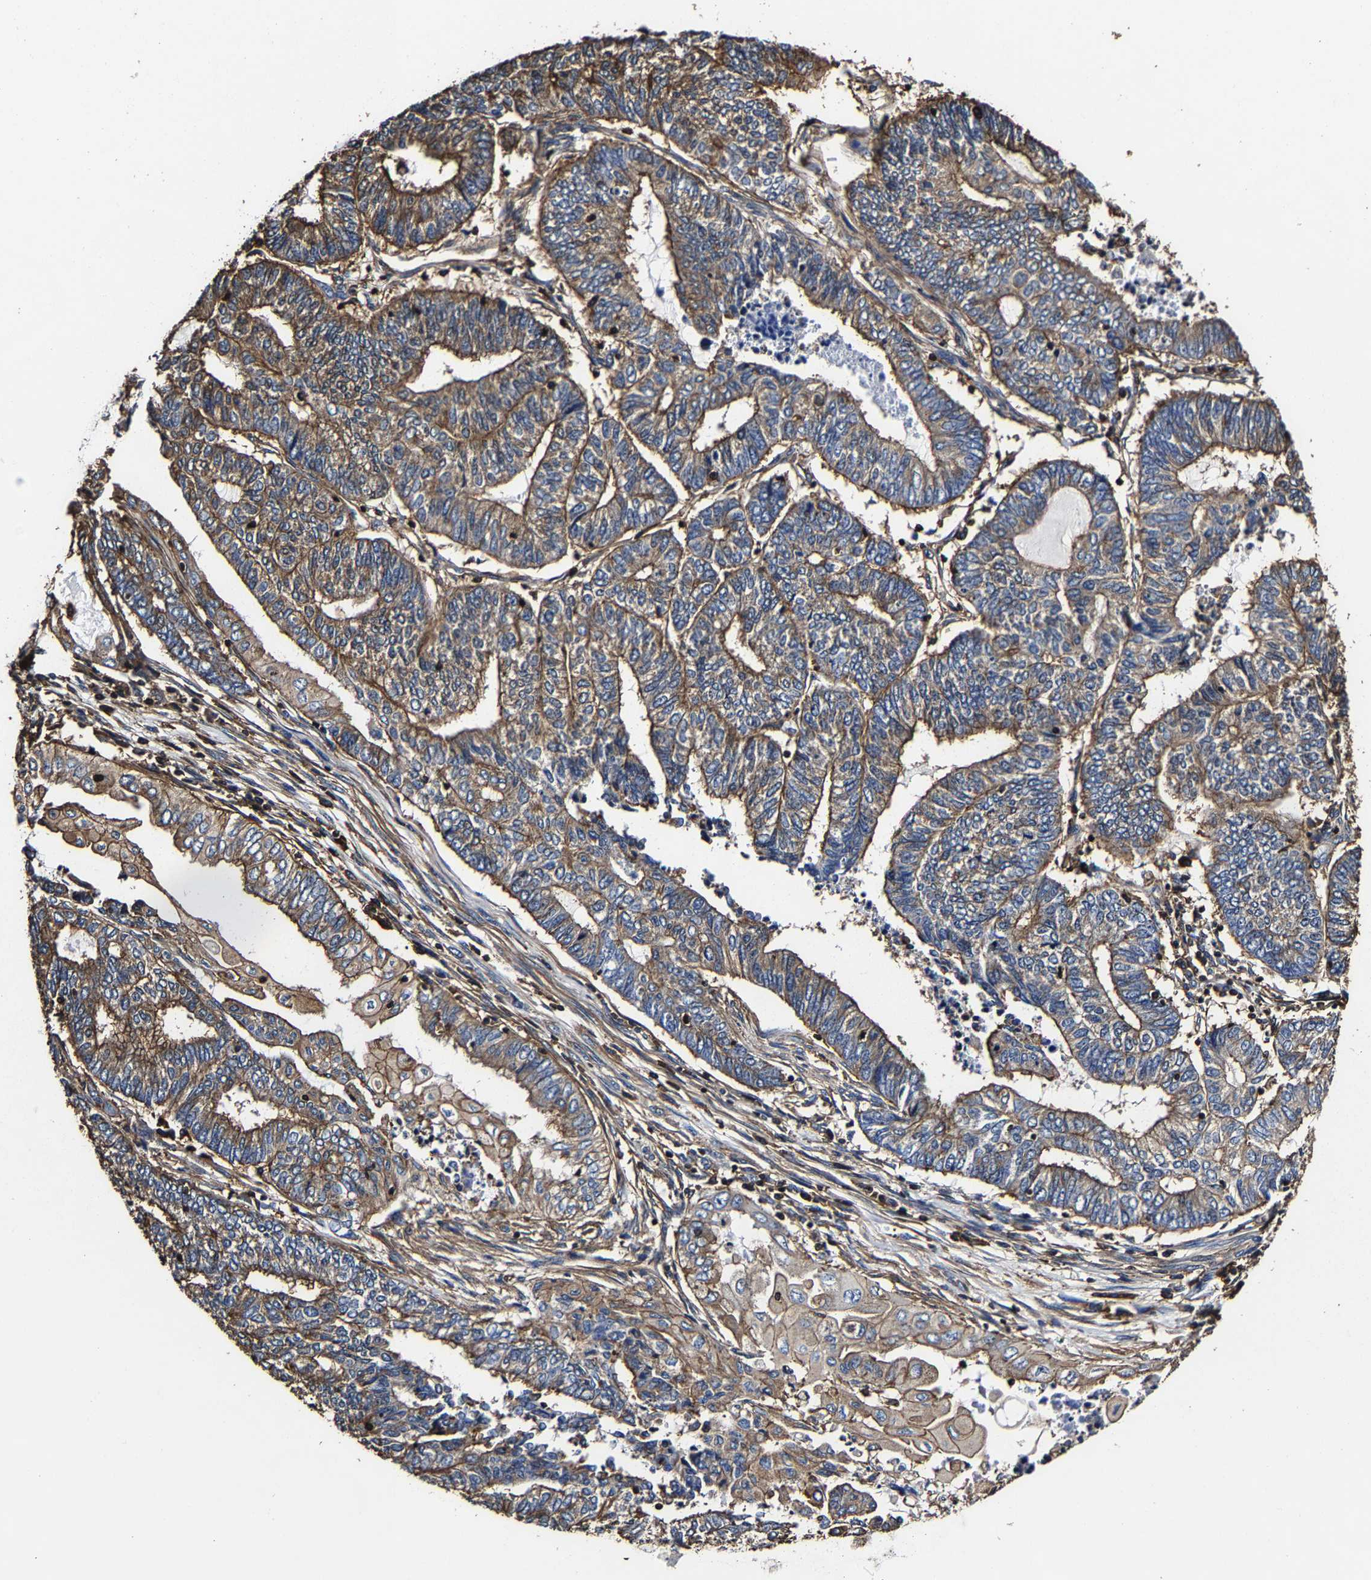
{"staining": {"intensity": "moderate", "quantity": ">75%", "location": "cytoplasmic/membranous"}, "tissue": "endometrial cancer", "cell_type": "Tumor cells", "image_type": "cancer", "snomed": [{"axis": "morphology", "description": "Adenocarcinoma, NOS"}, {"axis": "topography", "description": "Uterus"}, {"axis": "topography", "description": "Endometrium"}], "caption": "A brown stain highlights moderate cytoplasmic/membranous expression of a protein in human adenocarcinoma (endometrial) tumor cells.", "gene": "SSH3", "patient": {"sex": "female", "age": 70}}